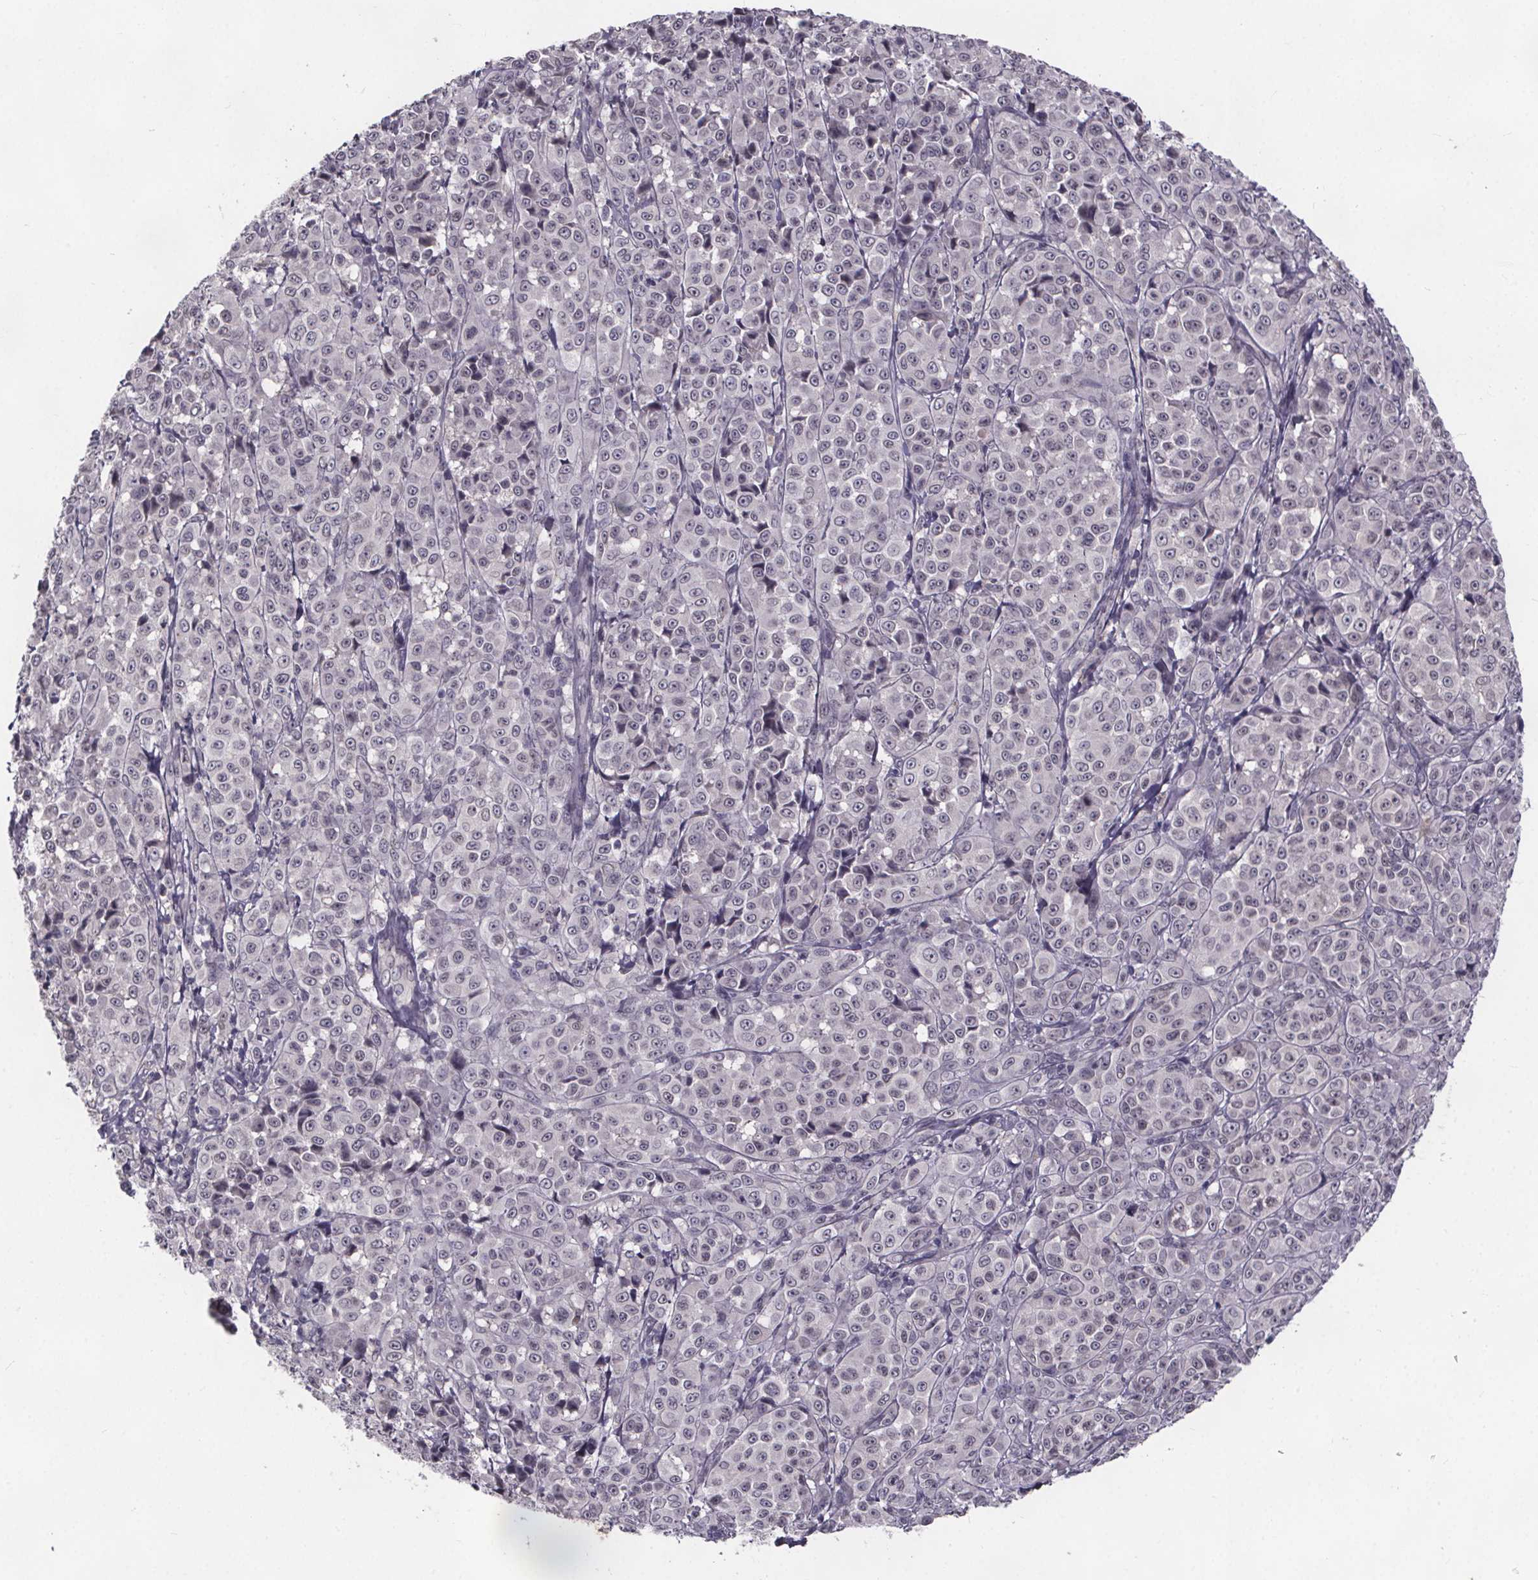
{"staining": {"intensity": "negative", "quantity": "none", "location": "none"}, "tissue": "melanoma", "cell_type": "Tumor cells", "image_type": "cancer", "snomed": [{"axis": "morphology", "description": "Malignant melanoma, NOS"}, {"axis": "topography", "description": "Skin"}], "caption": "A histopathology image of melanoma stained for a protein demonstrates no brown staining in tumor cells.", "gene": "FAM181B", "patient": {"sex": "male", "age": 89}}